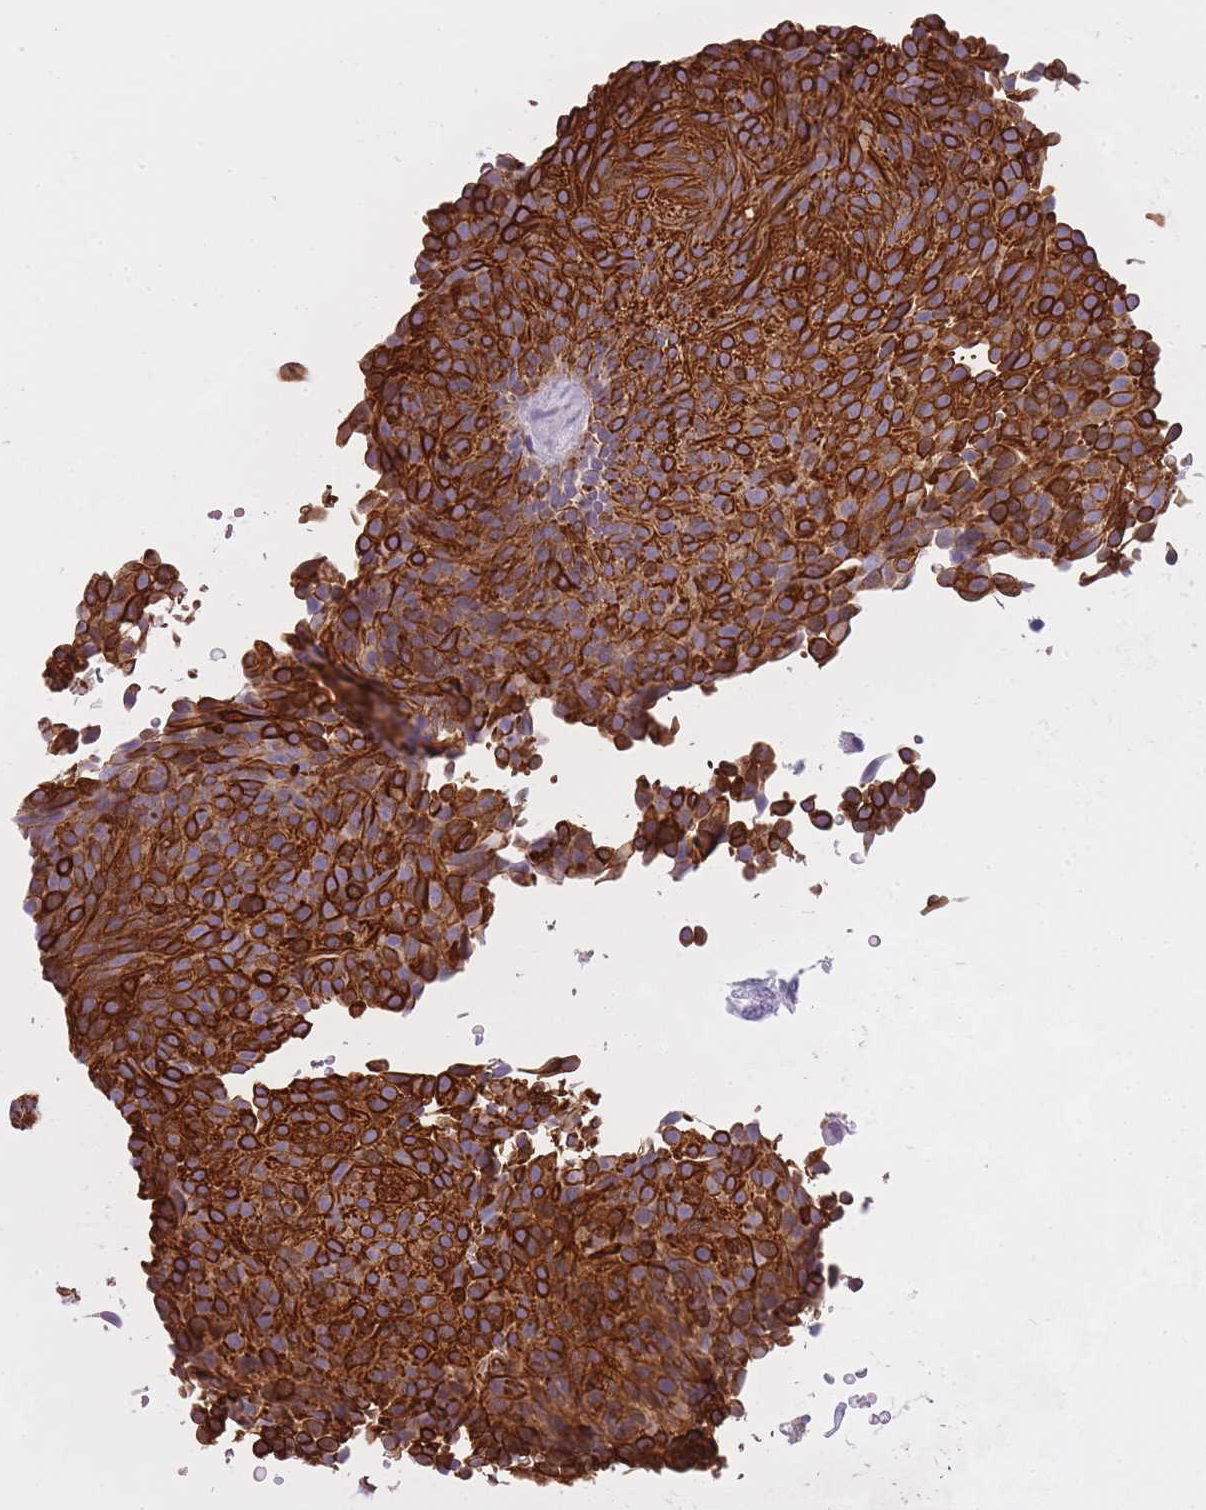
{"staining": {"intensity": "strong", "quantity": ">75%", "location": "cytoplasmic/membranous"}, "tissue": "urothelial cancer", "cell_type": "Tumor cells", "image_type": "cancer", "snomed": [{"axis": "morphology", "description": "Urothelial carcinoma, Low grade"}, {"axis": "topography", "description": "Urinary bladder"}], "caption": "Strong cytoplasmic/membranous expression for a protein is present in approximately >75% of tumor cells of urothelial cancer using immunohistochemistry.", "gene": "RADX", "patient": {"sex": "male", "age": 78}}